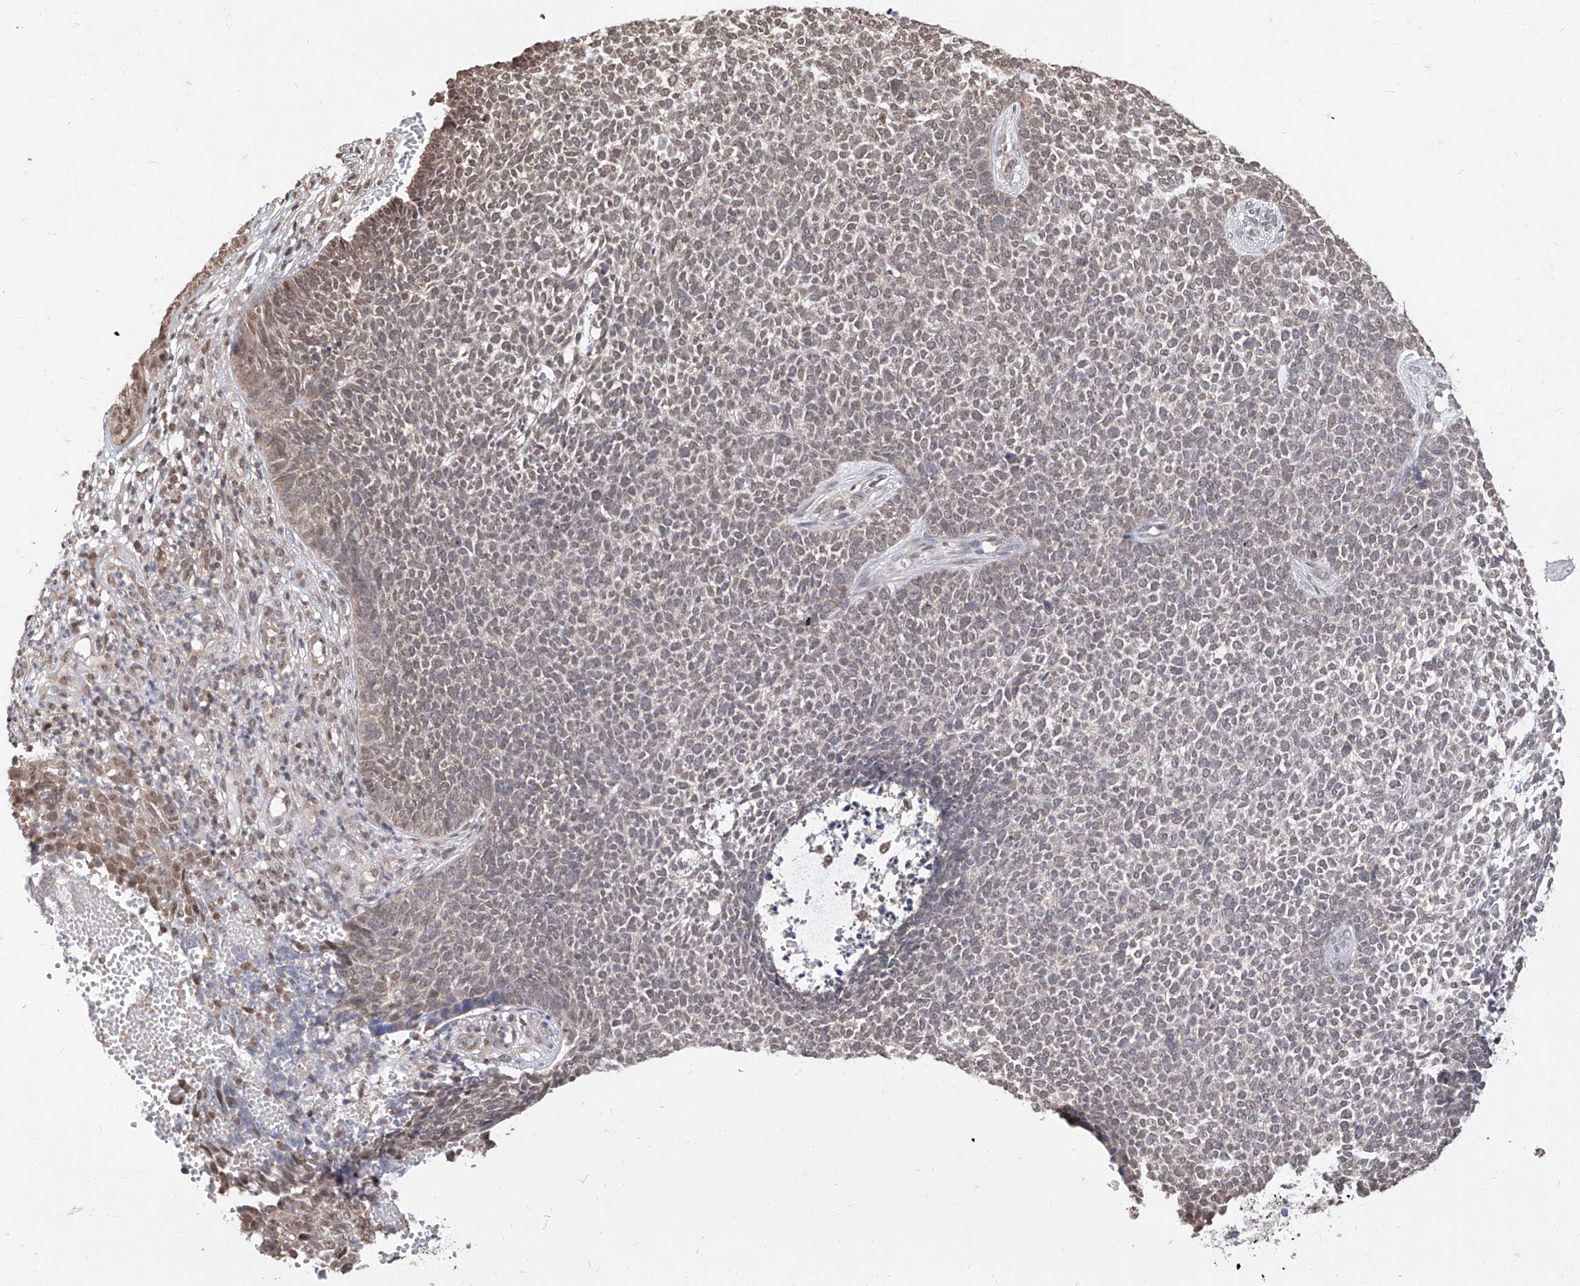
{"staining": {"intensity": "weak", "quantity": "25%-75%", "location": "nuclear"}, "tissue": "skin cancer", "cell_type": "Tumor cells", "image_type": "cancer", "snomed": [{"axis": "morphology", "description": "Basal cell carcinoma"}, {"axis": "topography", "description": "Skin"}], "caption": "Skin cancer stained with IHC demonstrates weak nuclear staining in about 25%-75% of tumor cells.", "gene": "C8orf82", "patient": {"sex": "female", "age": 84}}